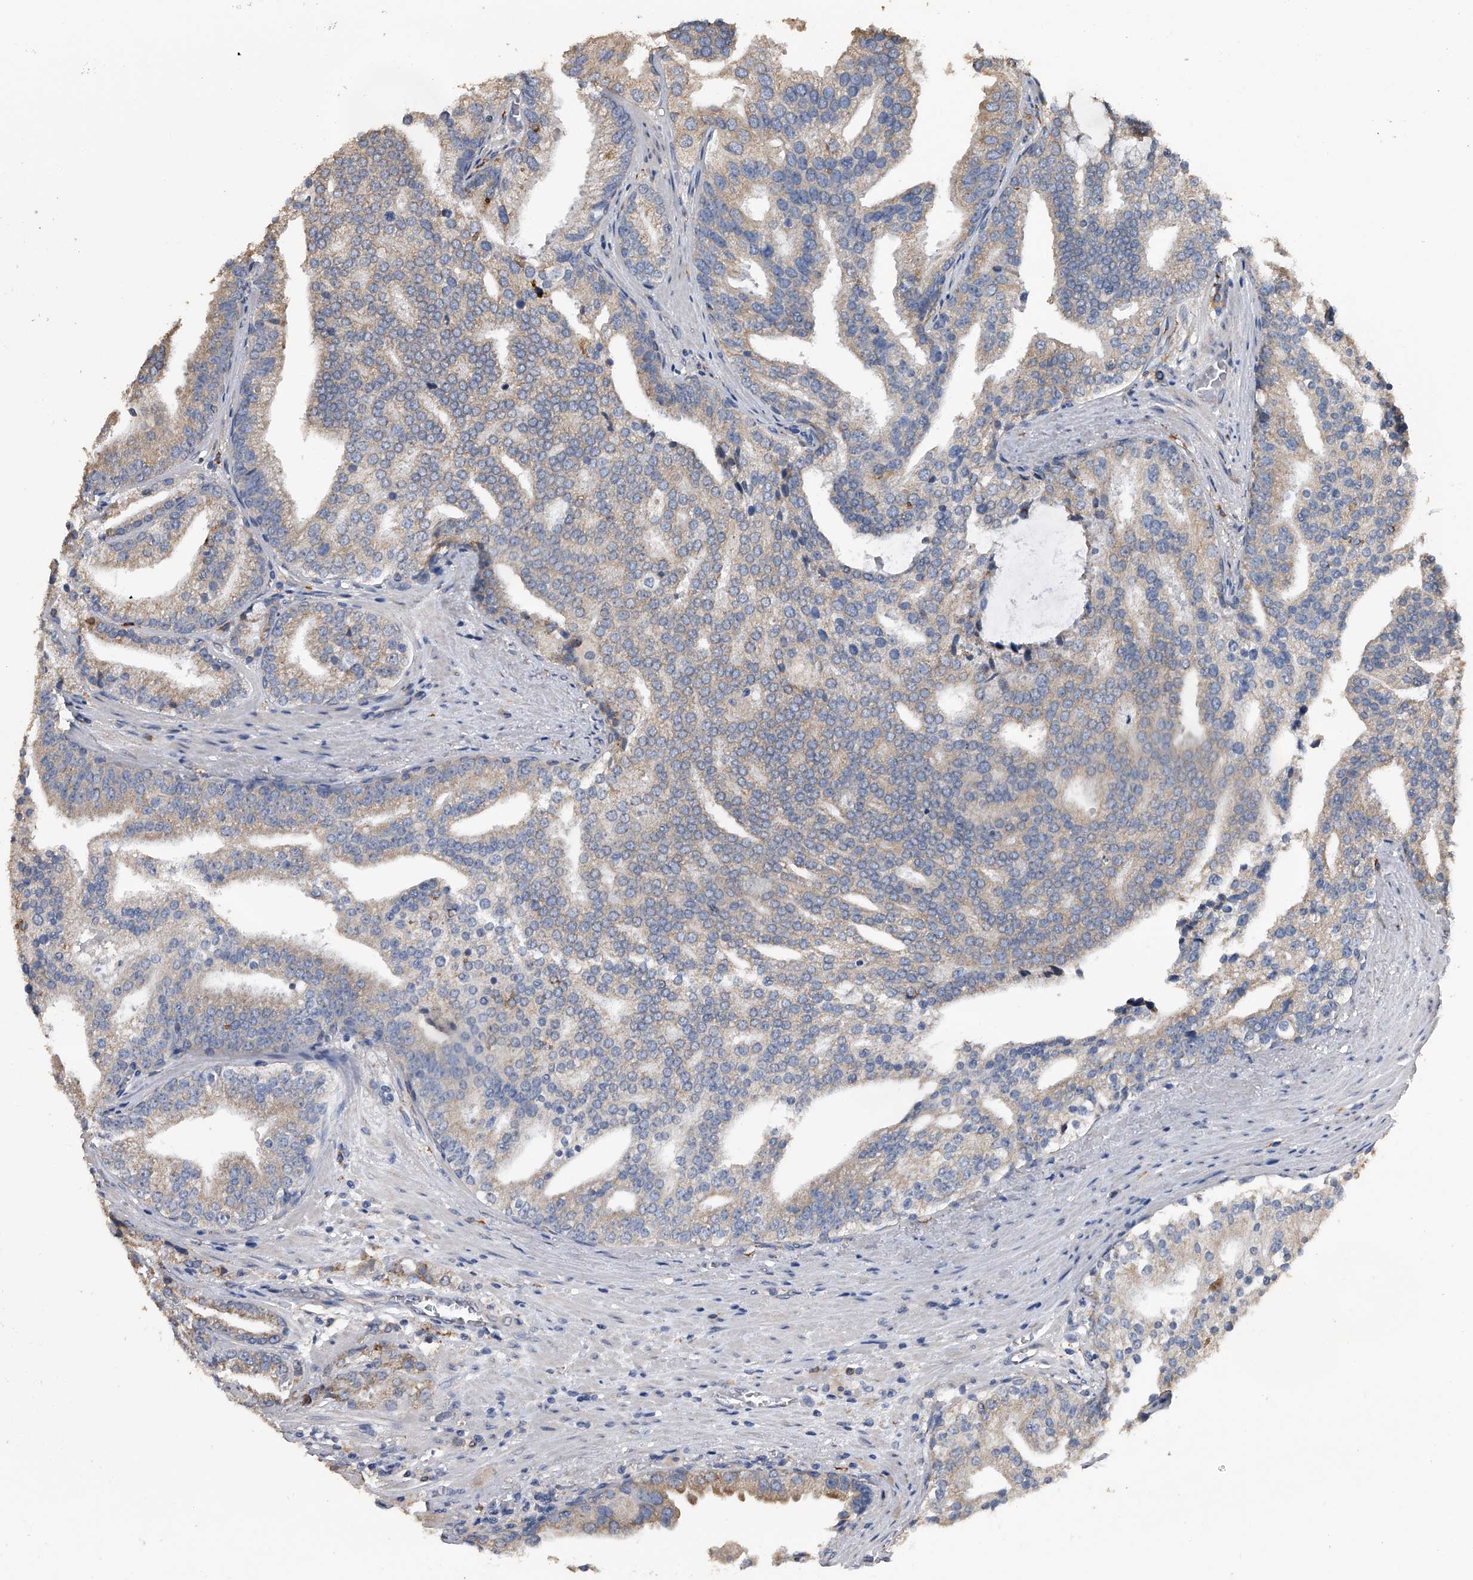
{"staining": {"intensity": "weak", "quantity": "<25%", "location": "cytoplasmic/membranous"}, "tissue": "prostate cancer", "cell_type": "Tumor cells", "image_type": "cancer", "snomed": [{"axis": "morphology", "description": "Adenocarcinoma, Low grade"}, {"axis": "topography", "description": "Prostate"}], "caption": "Protein analysis of prostate adenocarcinoma (low-grade) demonstrates no significant staining in tumor cells.", "gene": "PCLO", "patient": {"sex": "male", "age": 67}}